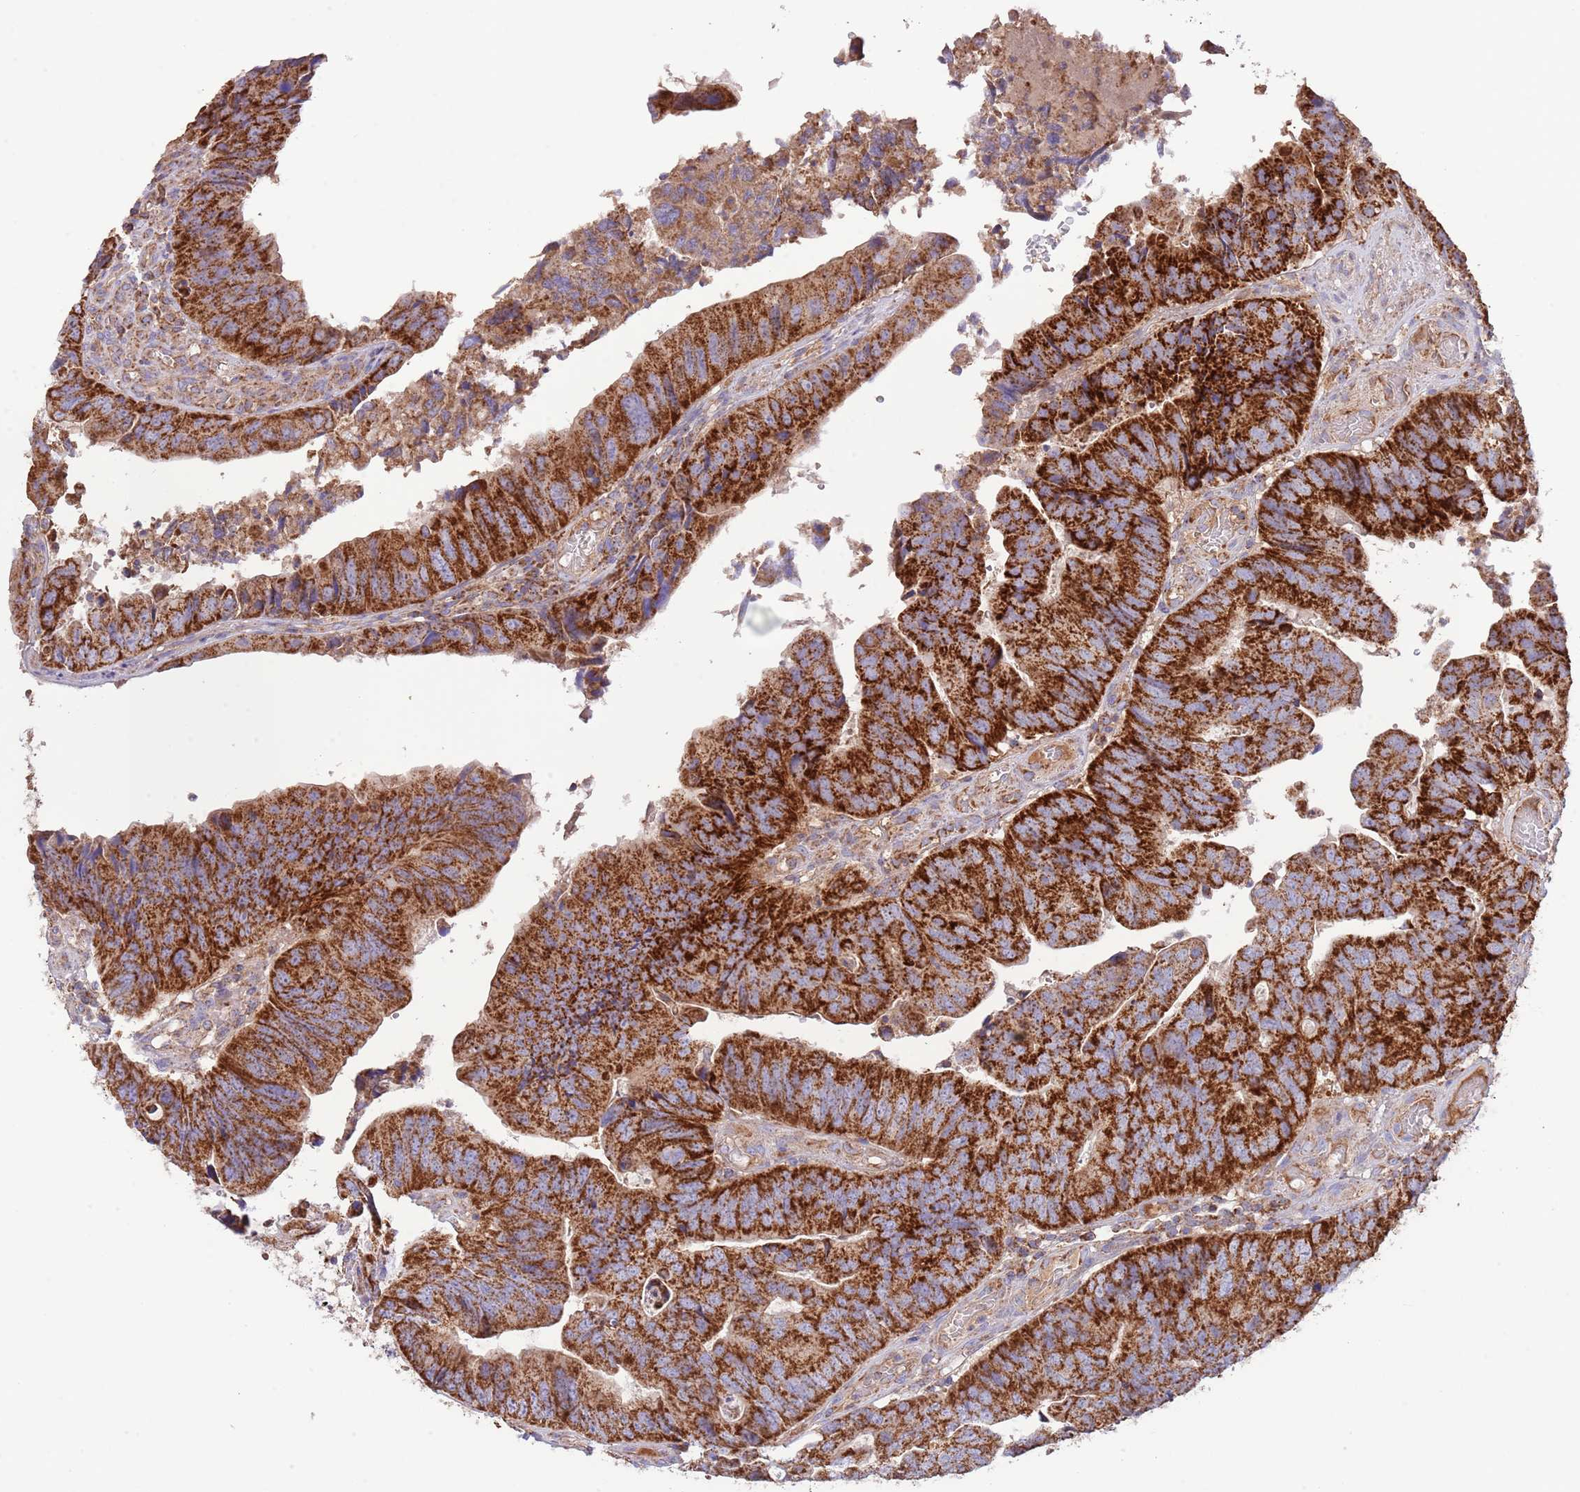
{"staining": {"intensity": "strong", "quantity": ">75%", "location": "cytoplasmic/membranous"}, "tissue": "colorectal cancer", "cell_type": "Tumor cells", "image_type": "cancer", "snomed": [{"axis": "morphology", "description": "Adenocarcinoma, NOS"}, {"axis": "topography", "description": "Colon"}], "caption": "Approximately >75% of tumor cells in colorectal adenocarcinoma show strong cytoplasmic/membranous protein expression as visualized by brown immunohistochemical staining.", "gene": "DNAJA3", "patient": {"sex": "female", "age": 67}}